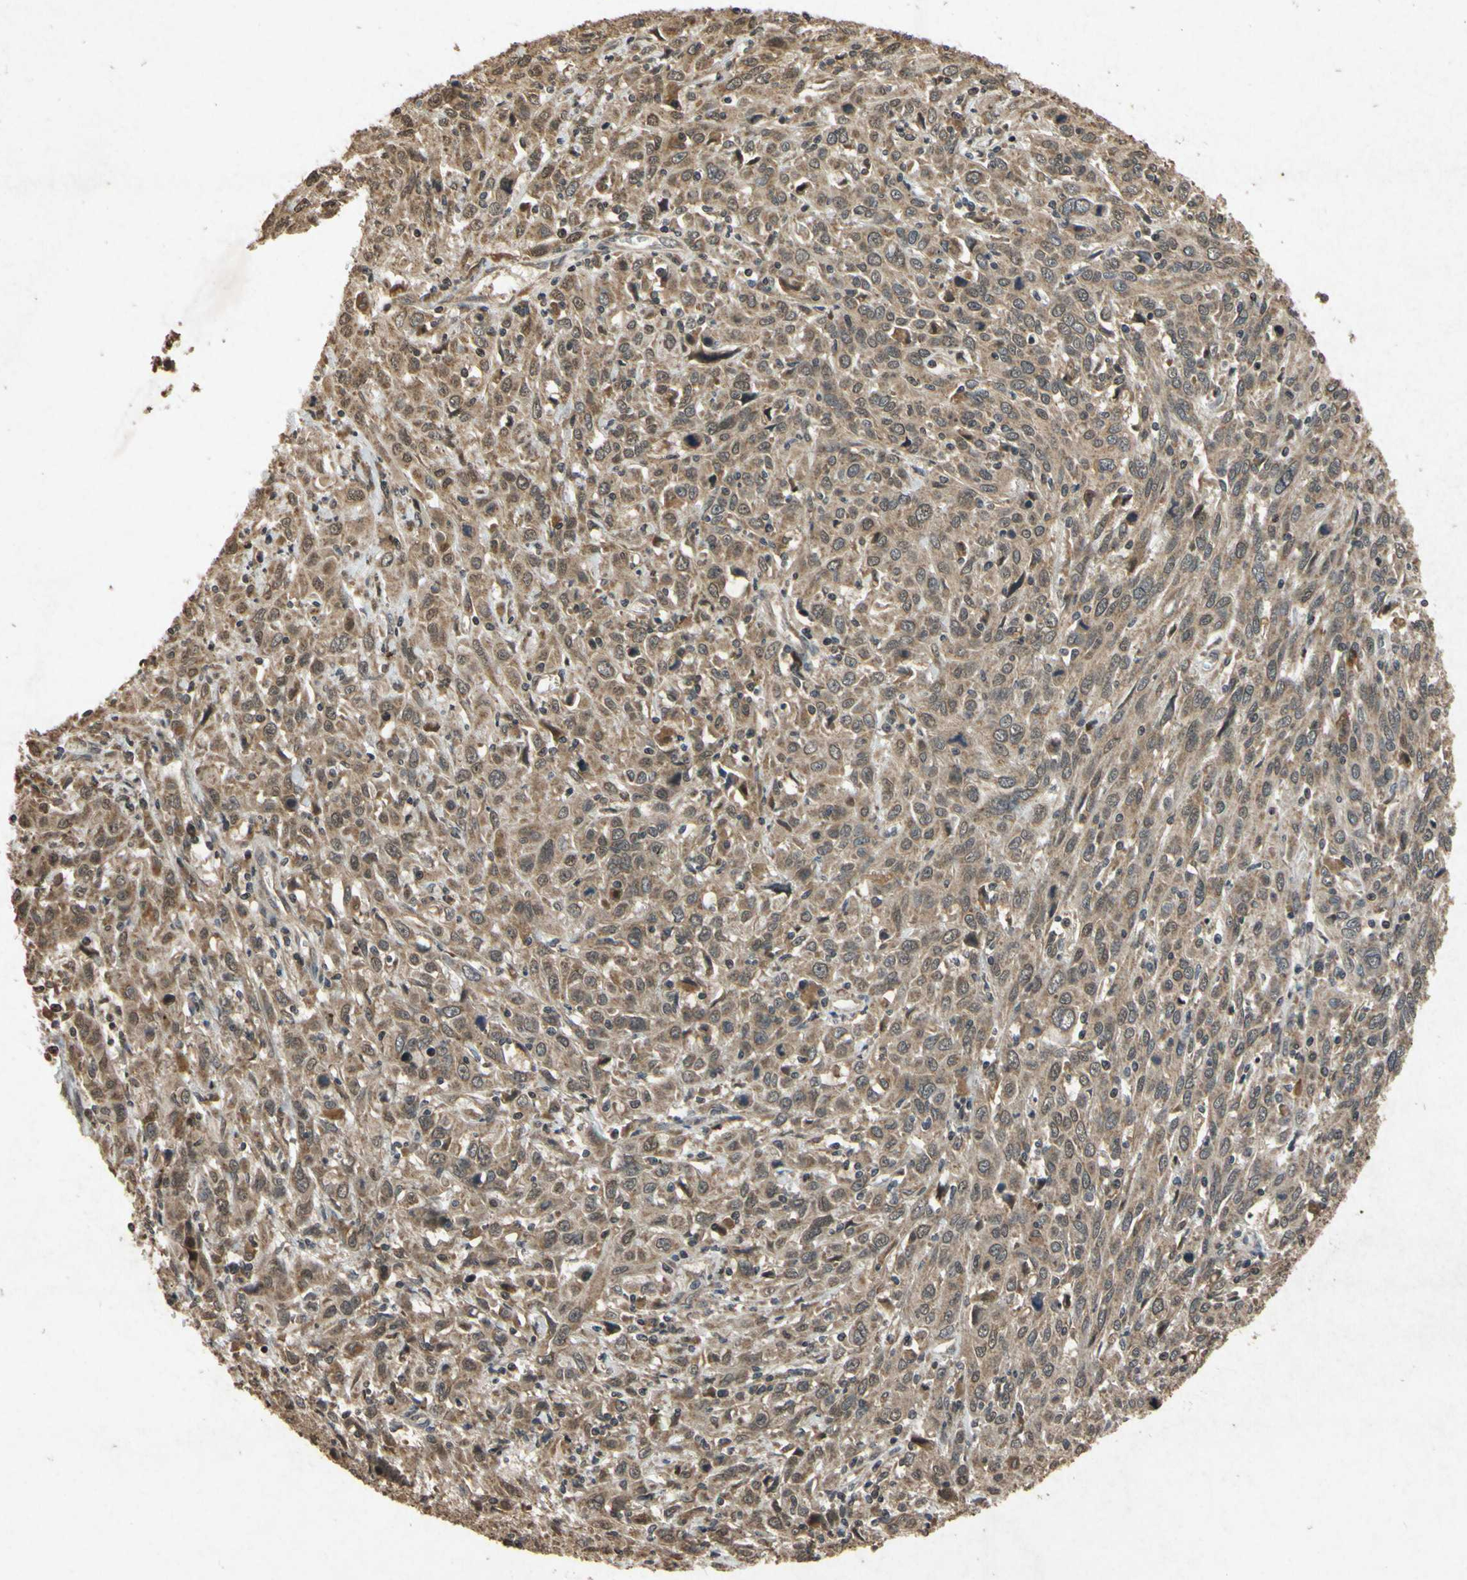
{"staining": {"intensity": "moderate", "quantity": ">75%", "location": "cytoplasmic/membranous"}, "tissue": "cervical cancer", "cell_type": "Tumor cells", "image_type": "cancer", "snomed": [{"axis": "morphology", "description": "Squamous cell carcinoma, NOS"}, {"axis": "topography", "description": "Cervix"}], "caption": "A high-resolution image shows immunohistochemistry staining of cervical cancer, which displays moderate cytoplasmic/membranous positivity in approximately >75% of tumor cells.", "gene": "ATP6V1H", "patient": {"sex": "female", "age": 46}}